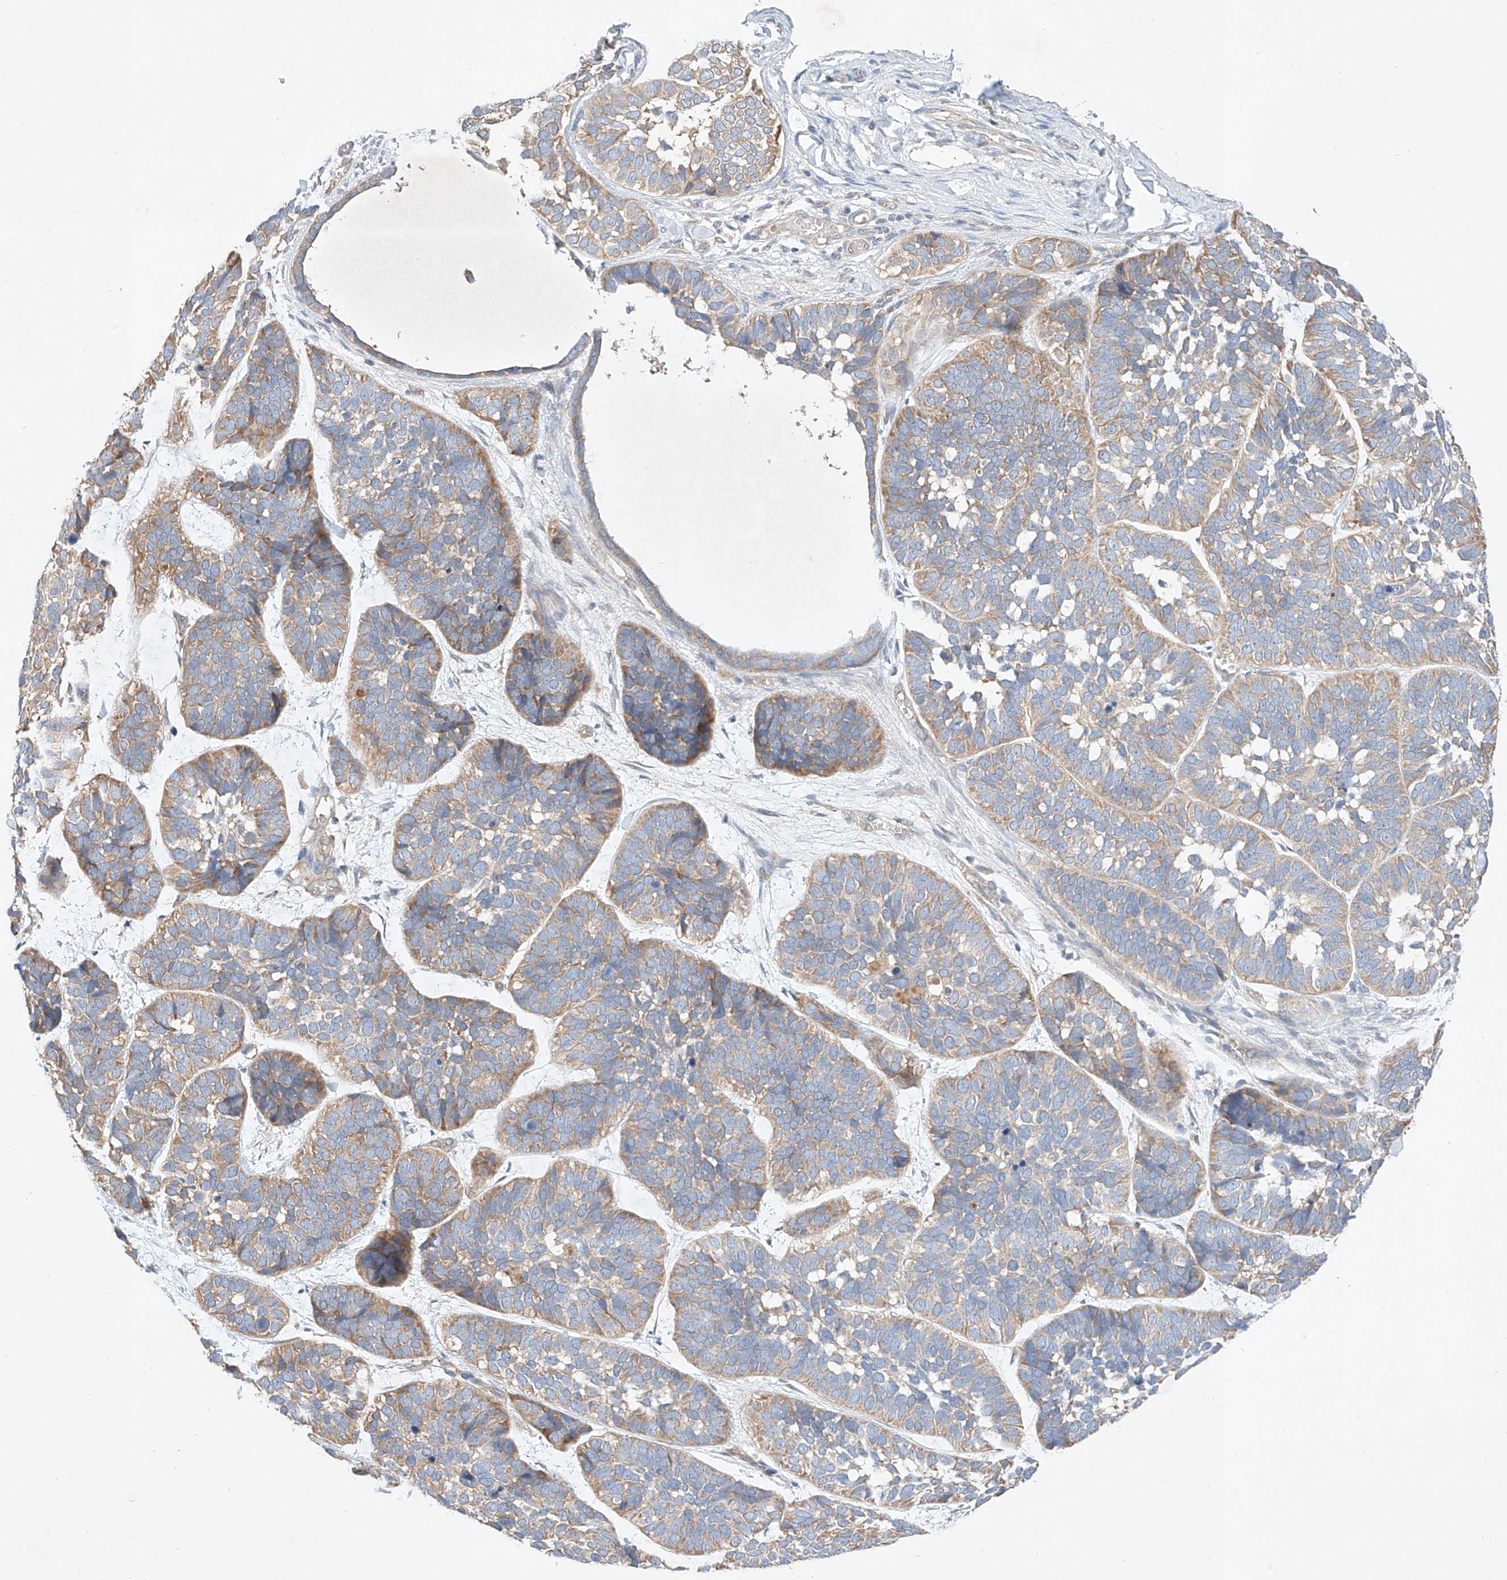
{"staining": {"intensity": "moderate", "quantity": "25%-75%", "location": "cytoplasmic/membranous"}, "tissue": "skin cancer", "cell_type": "Tumor cells", "image_type": "cancer", "snomed": [{"axis": "morphology", "description": "Basal cell carcinoma"}, {"axis": "topography", "description": "Skin"}], "caption": "The micrograph demonstrates immunohistochemical staining of basal cell carcinoma (skin). There is moderate cytoplasmic/membranous positivity is seen in approximately 25%-75% of tumor cells.", "gene": "C6orf118", "patient": {"sex": "male", "age": 62}}